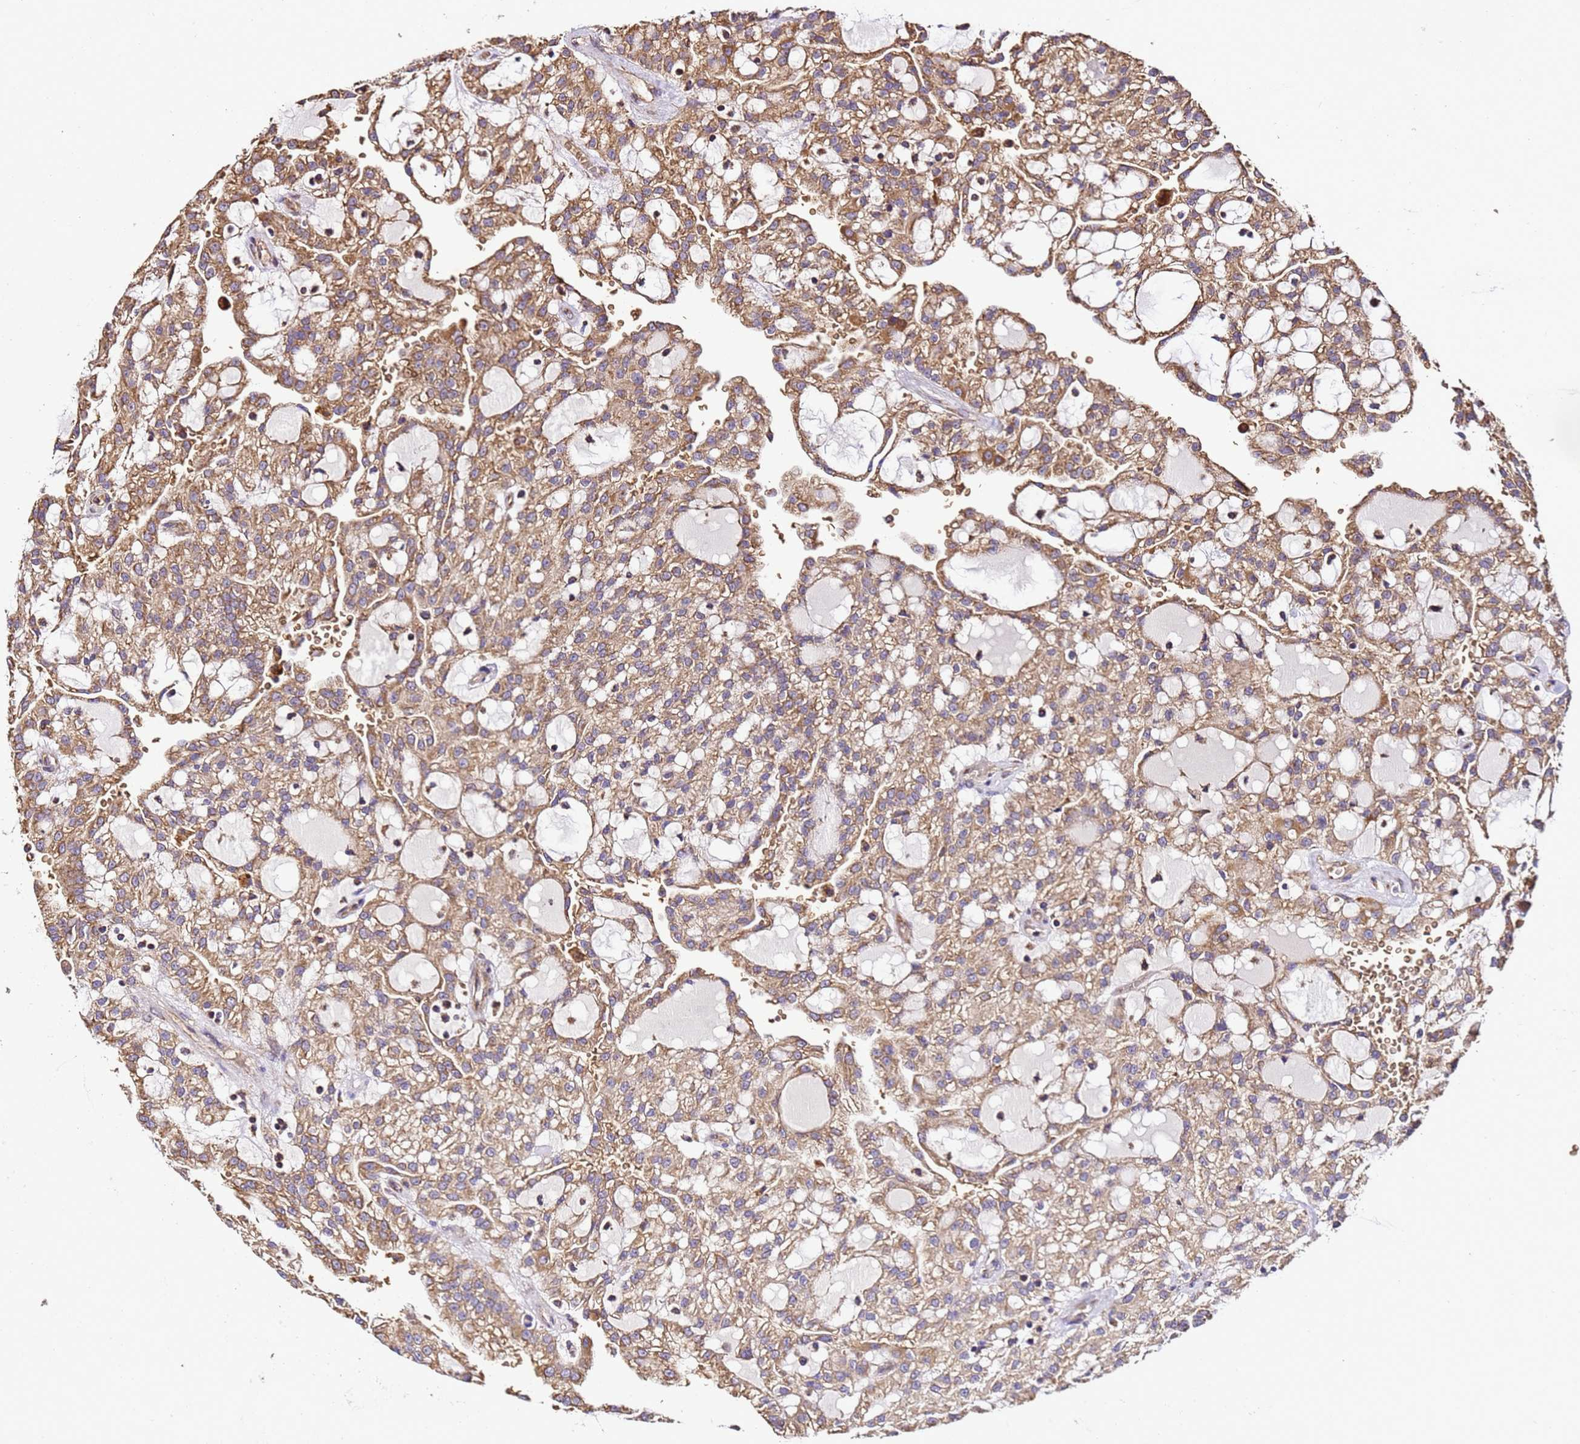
{"staining": {"intensity": "moderate", "quantity": ">75%", "location": "cytoplasmic/membranous"}, "tissue": "renal cancer", "cell_type": "Tumor cells", "image_type": "cancer", "snomed": [{"axis": "morphology", "description": "Adenocarcinoma, NOS"}, {"axis": "topography", "description": "Kidney"}], "caption": "High-magnification brightfield microscopy of renal adenocarcinoma stained with DAB (brown) and counterstained with hematoxylin (blue). tumor cells exhibit moderate cytoplasmic/membranous positivity is appreciated in approximately>75% of cells.", "gene": "LRRIQ1", "patient": {"sex": "male", "age": 63}}